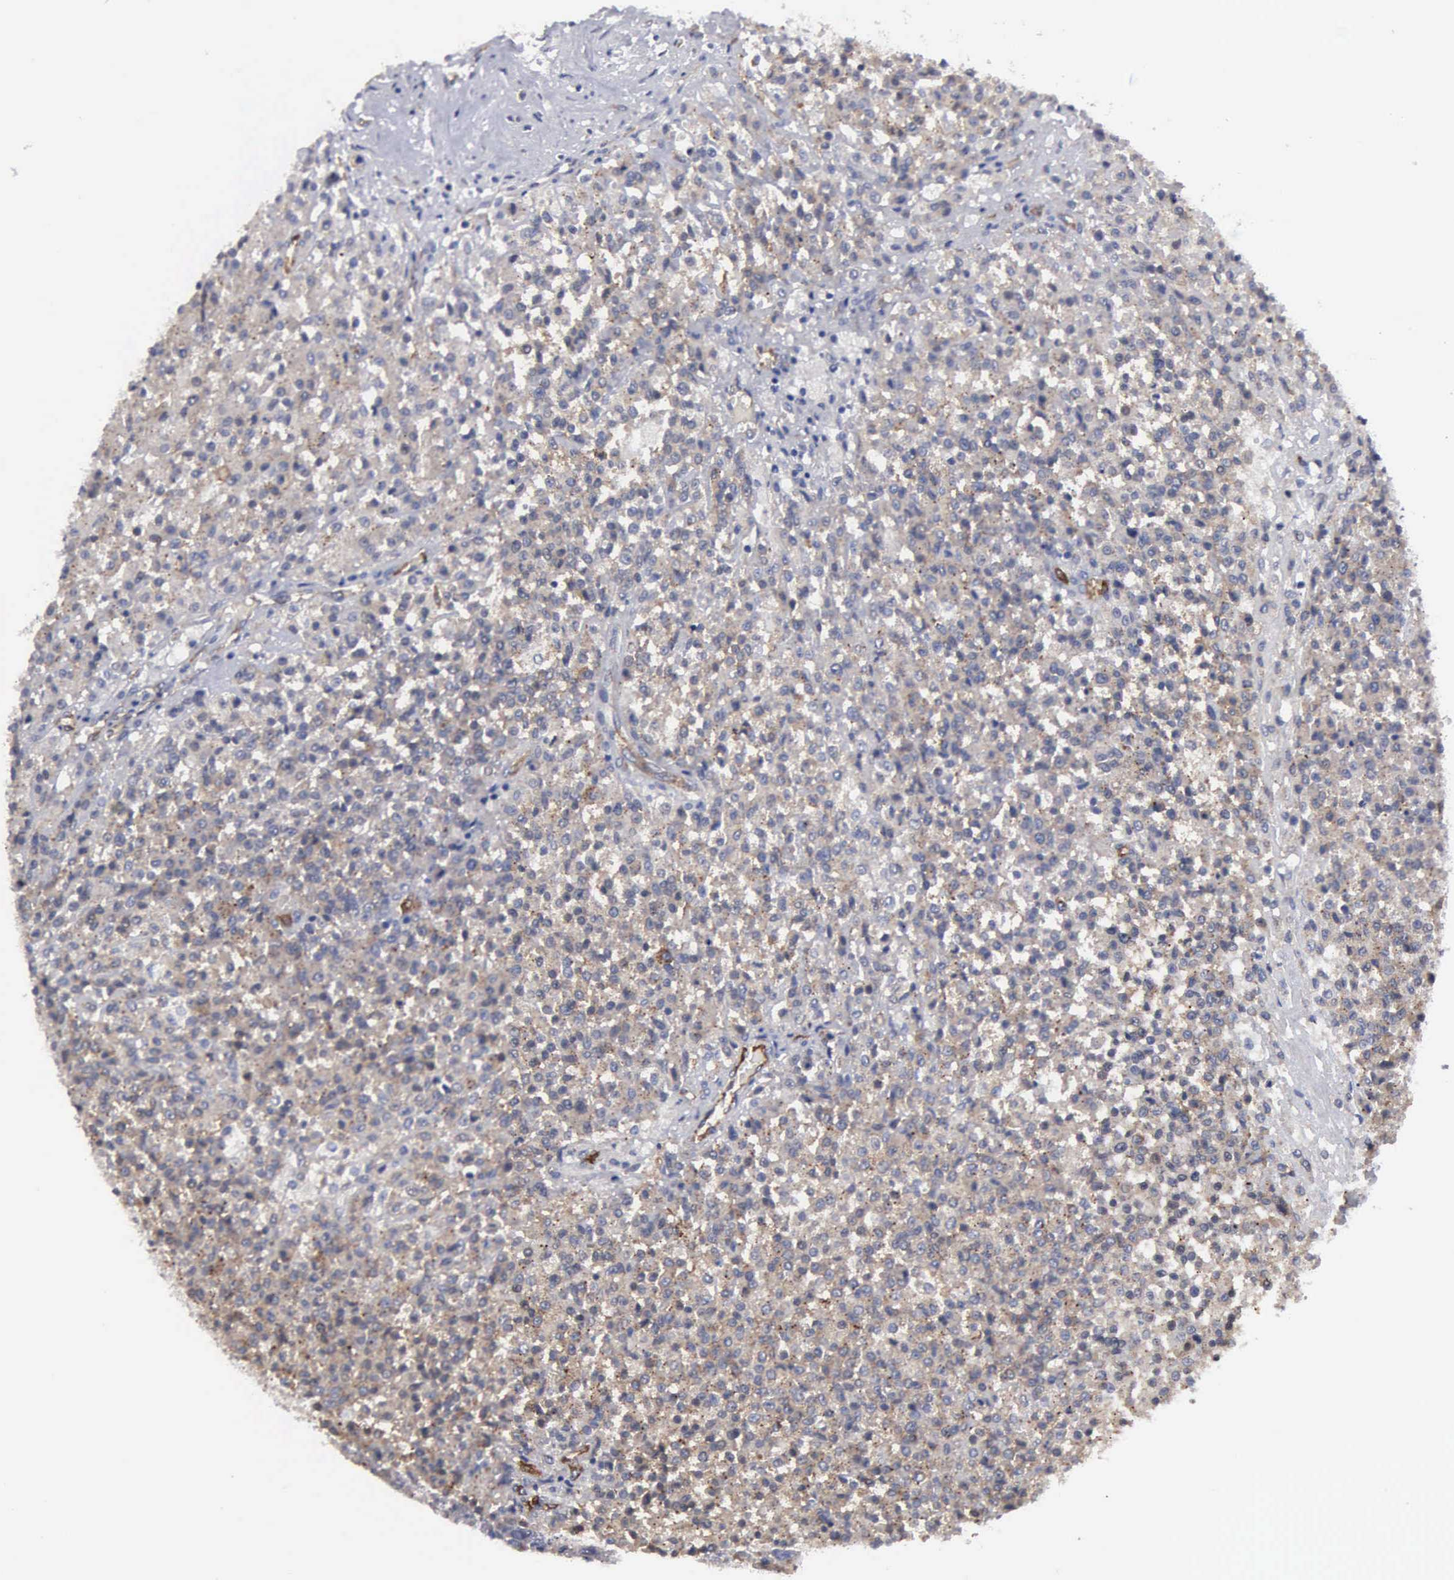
{"staining": {"intensity": "moderate", "quantity": ">75%", "location": "cytoplasmic/membranous"}, "tissue": "testis cancer", "cell_type": "Tumor cells", "image_type": "cancer", "snomed": [{"axis": "morphology", "description": "Seminoma, NOS"}, {"axis": "topography", "description": "Testis"}], "caption": "Tumor cells exhibit moderate cytoplasmic/membranous staining in about >75% of cells in seminoma (testis).", "gene": "RDX", "patient": {"sex": "male", "age": 59}}